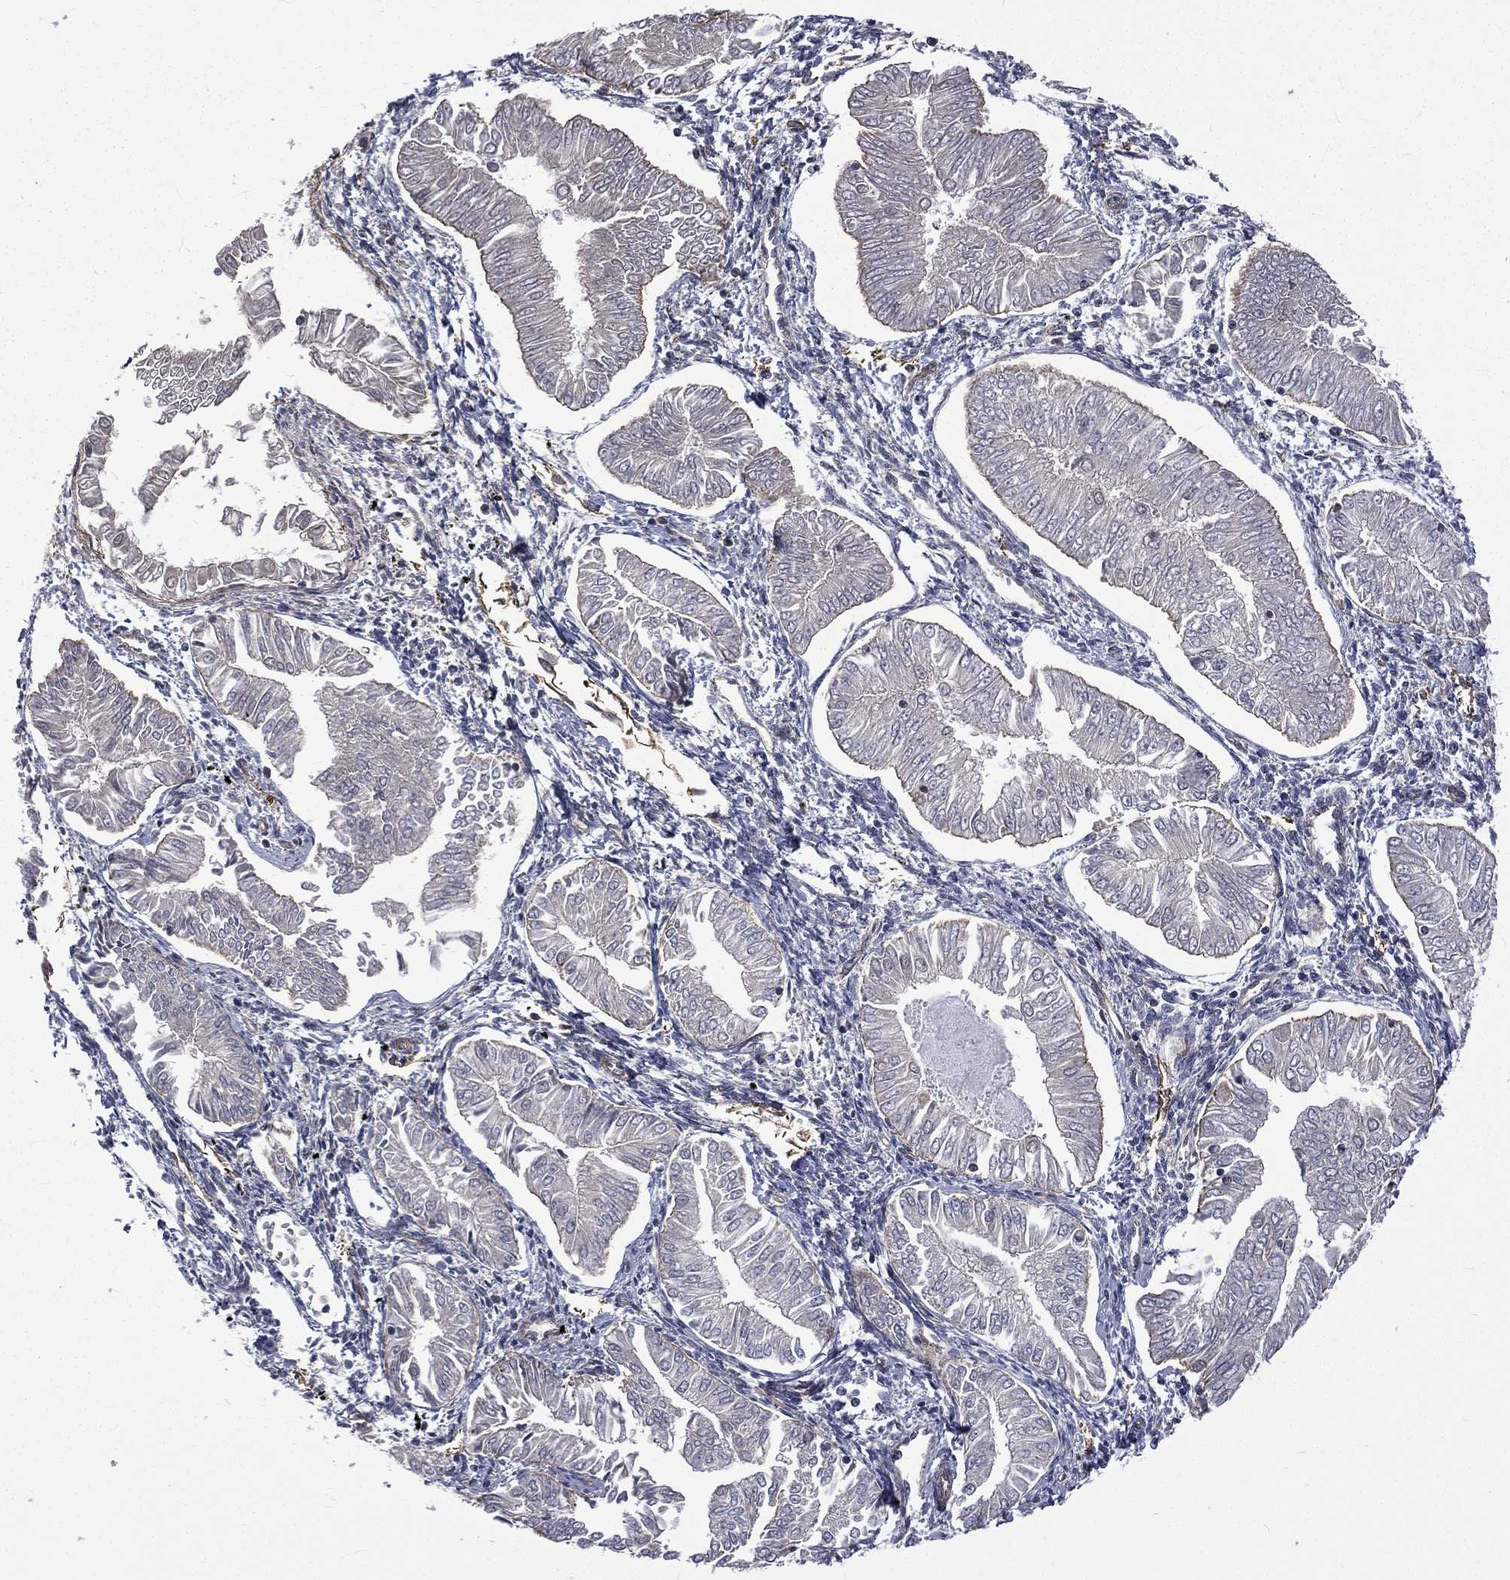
{"staining": {"intensity": "negative", "quantity": "none", "location": "none"}, "tissue": "endometrial cancer", "cell_type": "Tumor cells", "image_type": "cancer", "snomed": [{"axis": "morphology", "description": "Adenocarcinoma, NOS"}, {"axis": "topography", "description": "Endometrium"}], "caption": "Histopathology image shows no protein staining in tumor cells of endometrial cancer tissue.", "gene": "PPFIBP1", "patient": {"sex": "female", "age": 53}}